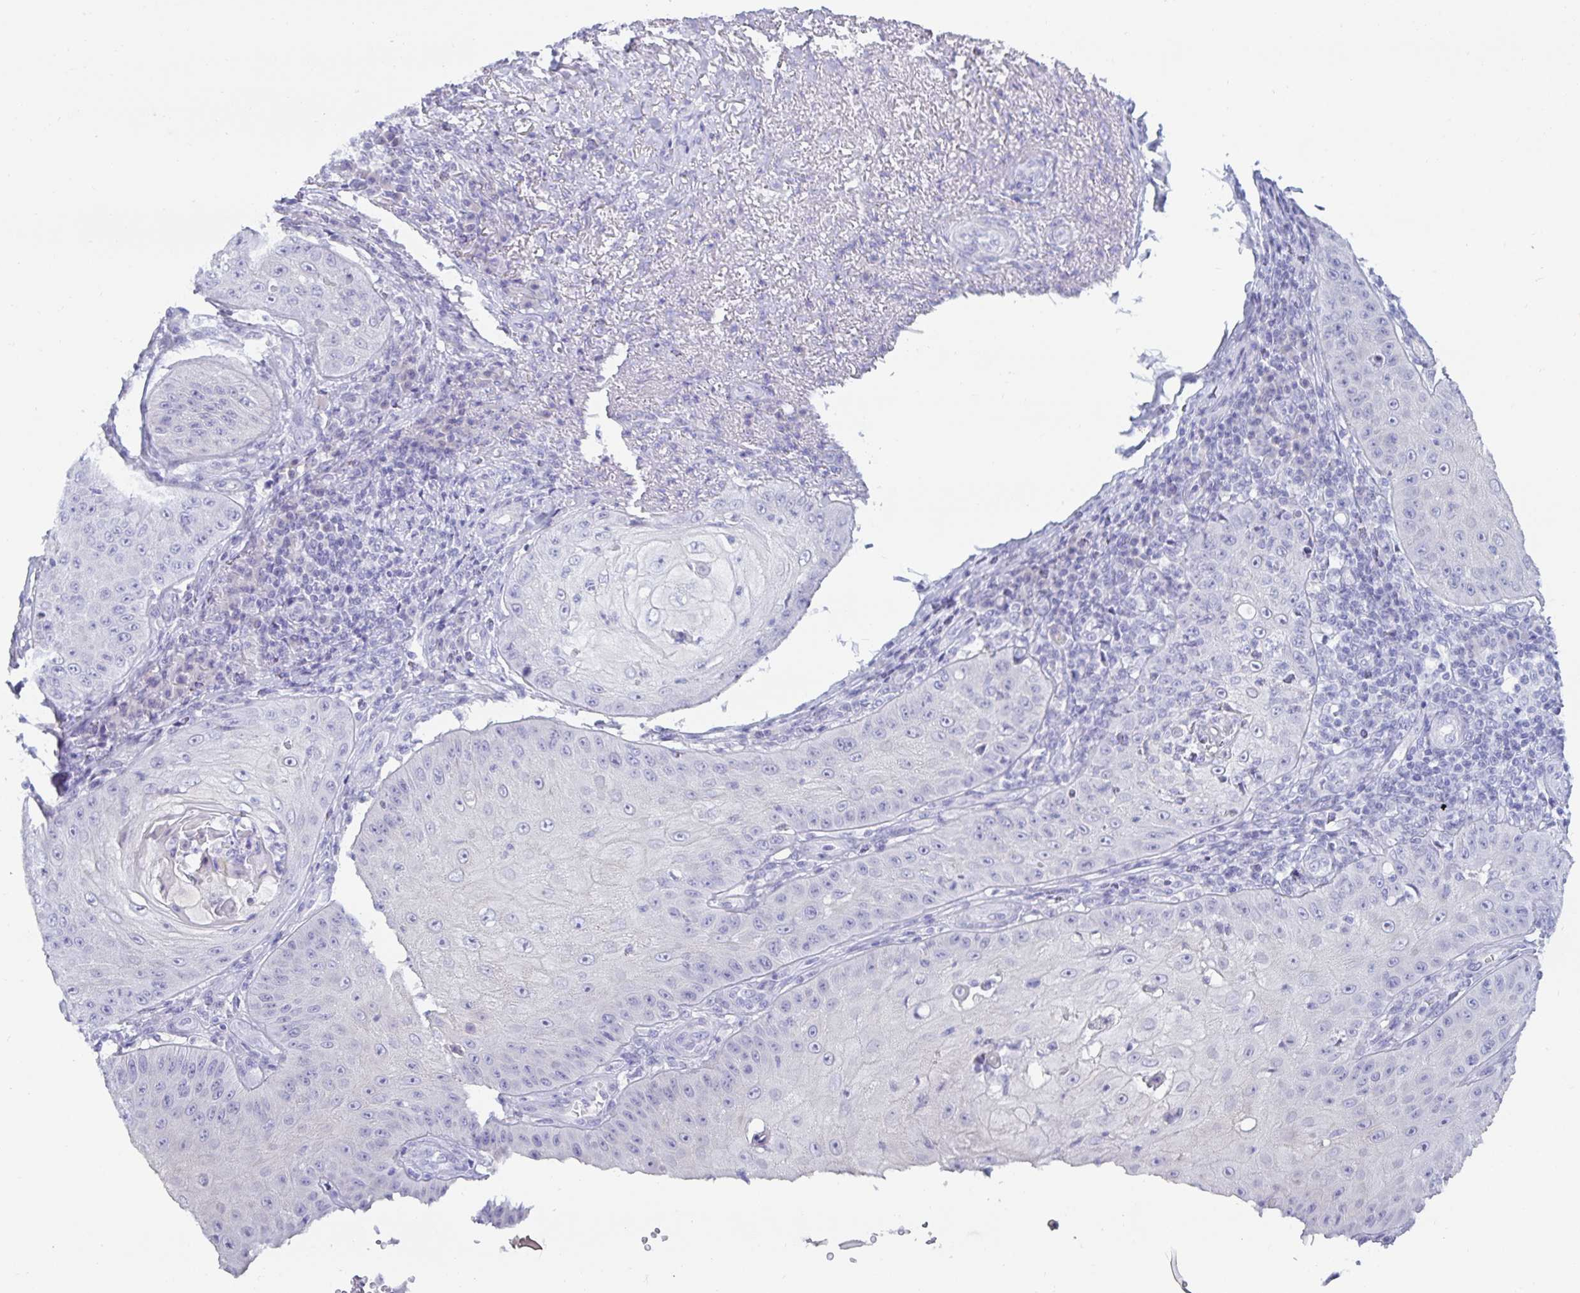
{"staining": {"intensity": "negative", "quantity": "none", "location": "none"}, "tissue": "skin cancer", "cell_type": "Tumor cells", "image_type": "cancer", "snomed": [{"axis": "morphology", "description": "Squamous cell carcinoma, NOS"}, {"axis": "topography", "description": "Skin"}], "caption": "The image demonstrates no significant positivity in tumor cells of skin squamous cell carcinoma. (Stains: DAB immunohistochemistry (IHC) with hematoxylin counter stain, Microscopy: brightfield microscopy at high magnification).", "gene": "MON2", "patient": {"sex": "male", "age": 70}}